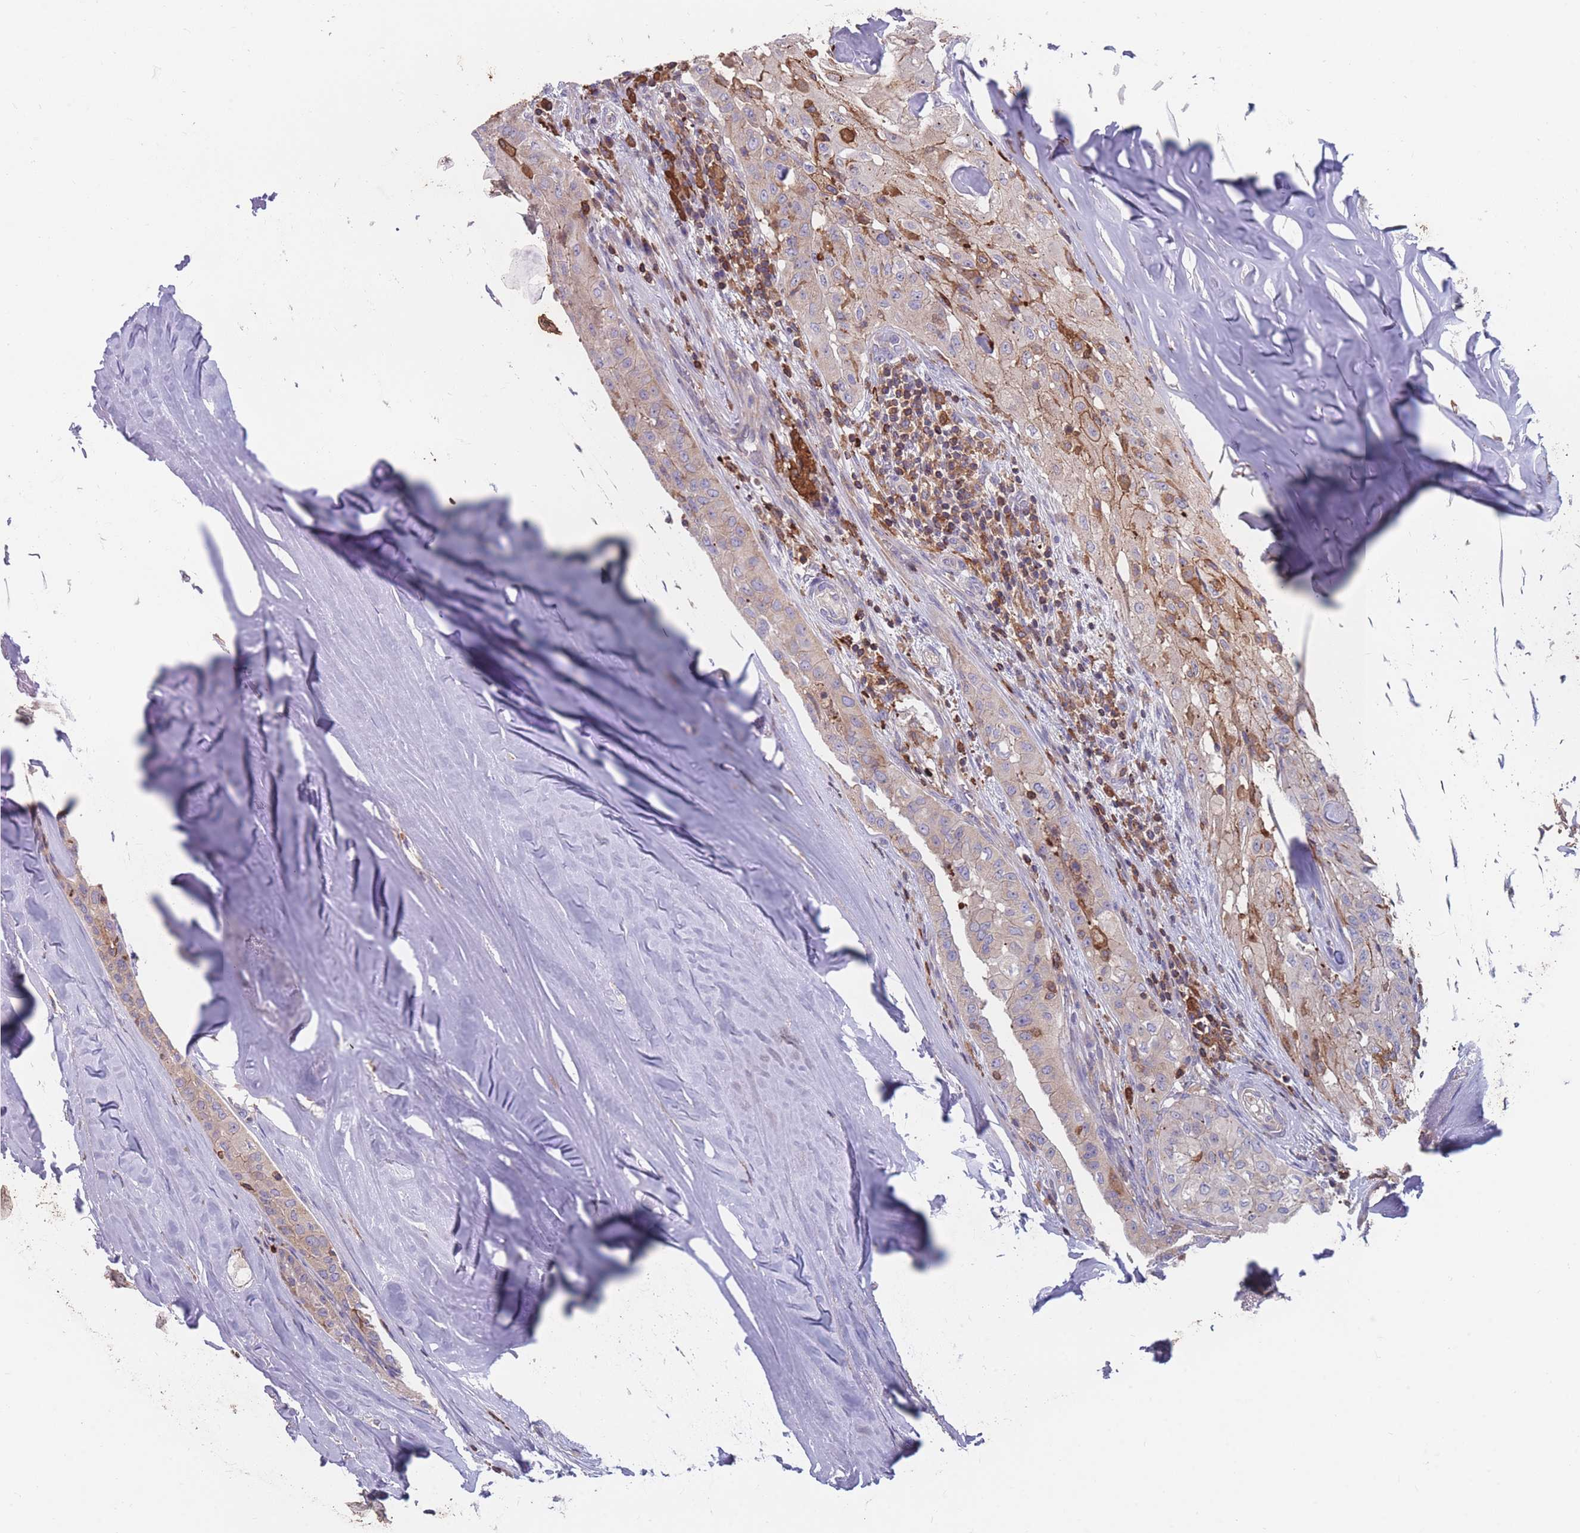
{"staining": {"intensity": "weak", "quantity": "<25%", "location": "cytoplasmic/membranous"}, "tissue": "thyroid cancer", "cell_type": "Tumor cells", "image_type": "cancer", "snomed": [{"axis": "morphology", "description": "Papillary adenocarcinoma, NOS"}, {"axis": "topography", "description": "Thyroid gland"}], "caption": "Photomicrograph shows no protein staining in tumor cells of thyroid cancer (papillary adenocarcinoma) tissue.", "gene": "CD33", "patient": {"sex": "female", "age": 59}}